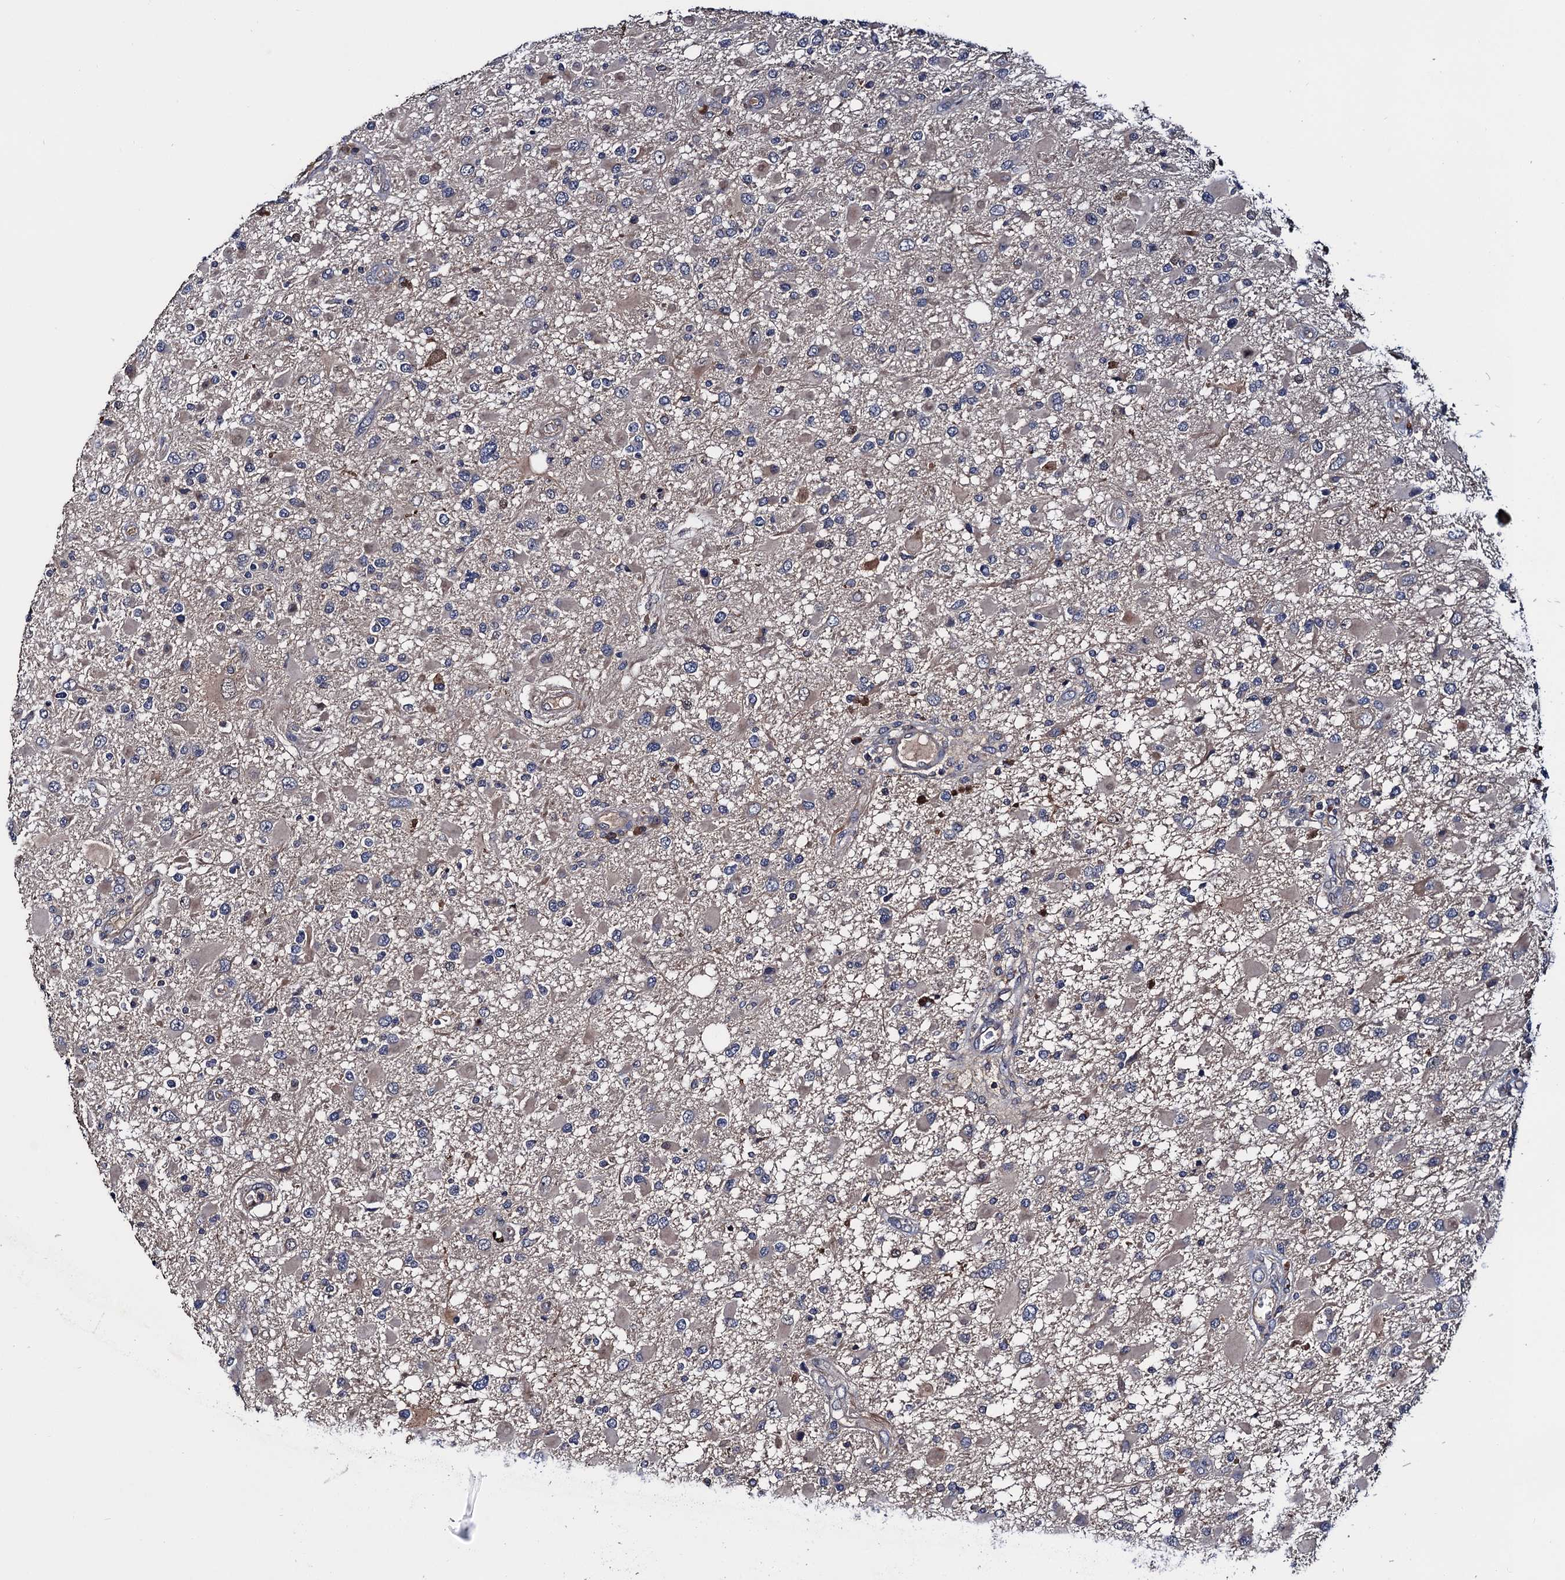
{"staining": {"intensity": "negative", "quantity": "none", "location": "none"}, "tissue": "glioma", "cell_type": "Tumor cells", "image_type": "cancer", "snomed": [{"axis": "morphology", "description": "Glioma, malignant, High grade"}, {"axis": "topography", "description": "Brain"}], "caption": "Image shows no protein positivity in tumor cells of glioma tissue.", "gene": "TRMT112", "patient": {"sex": "male", "age": 53}}